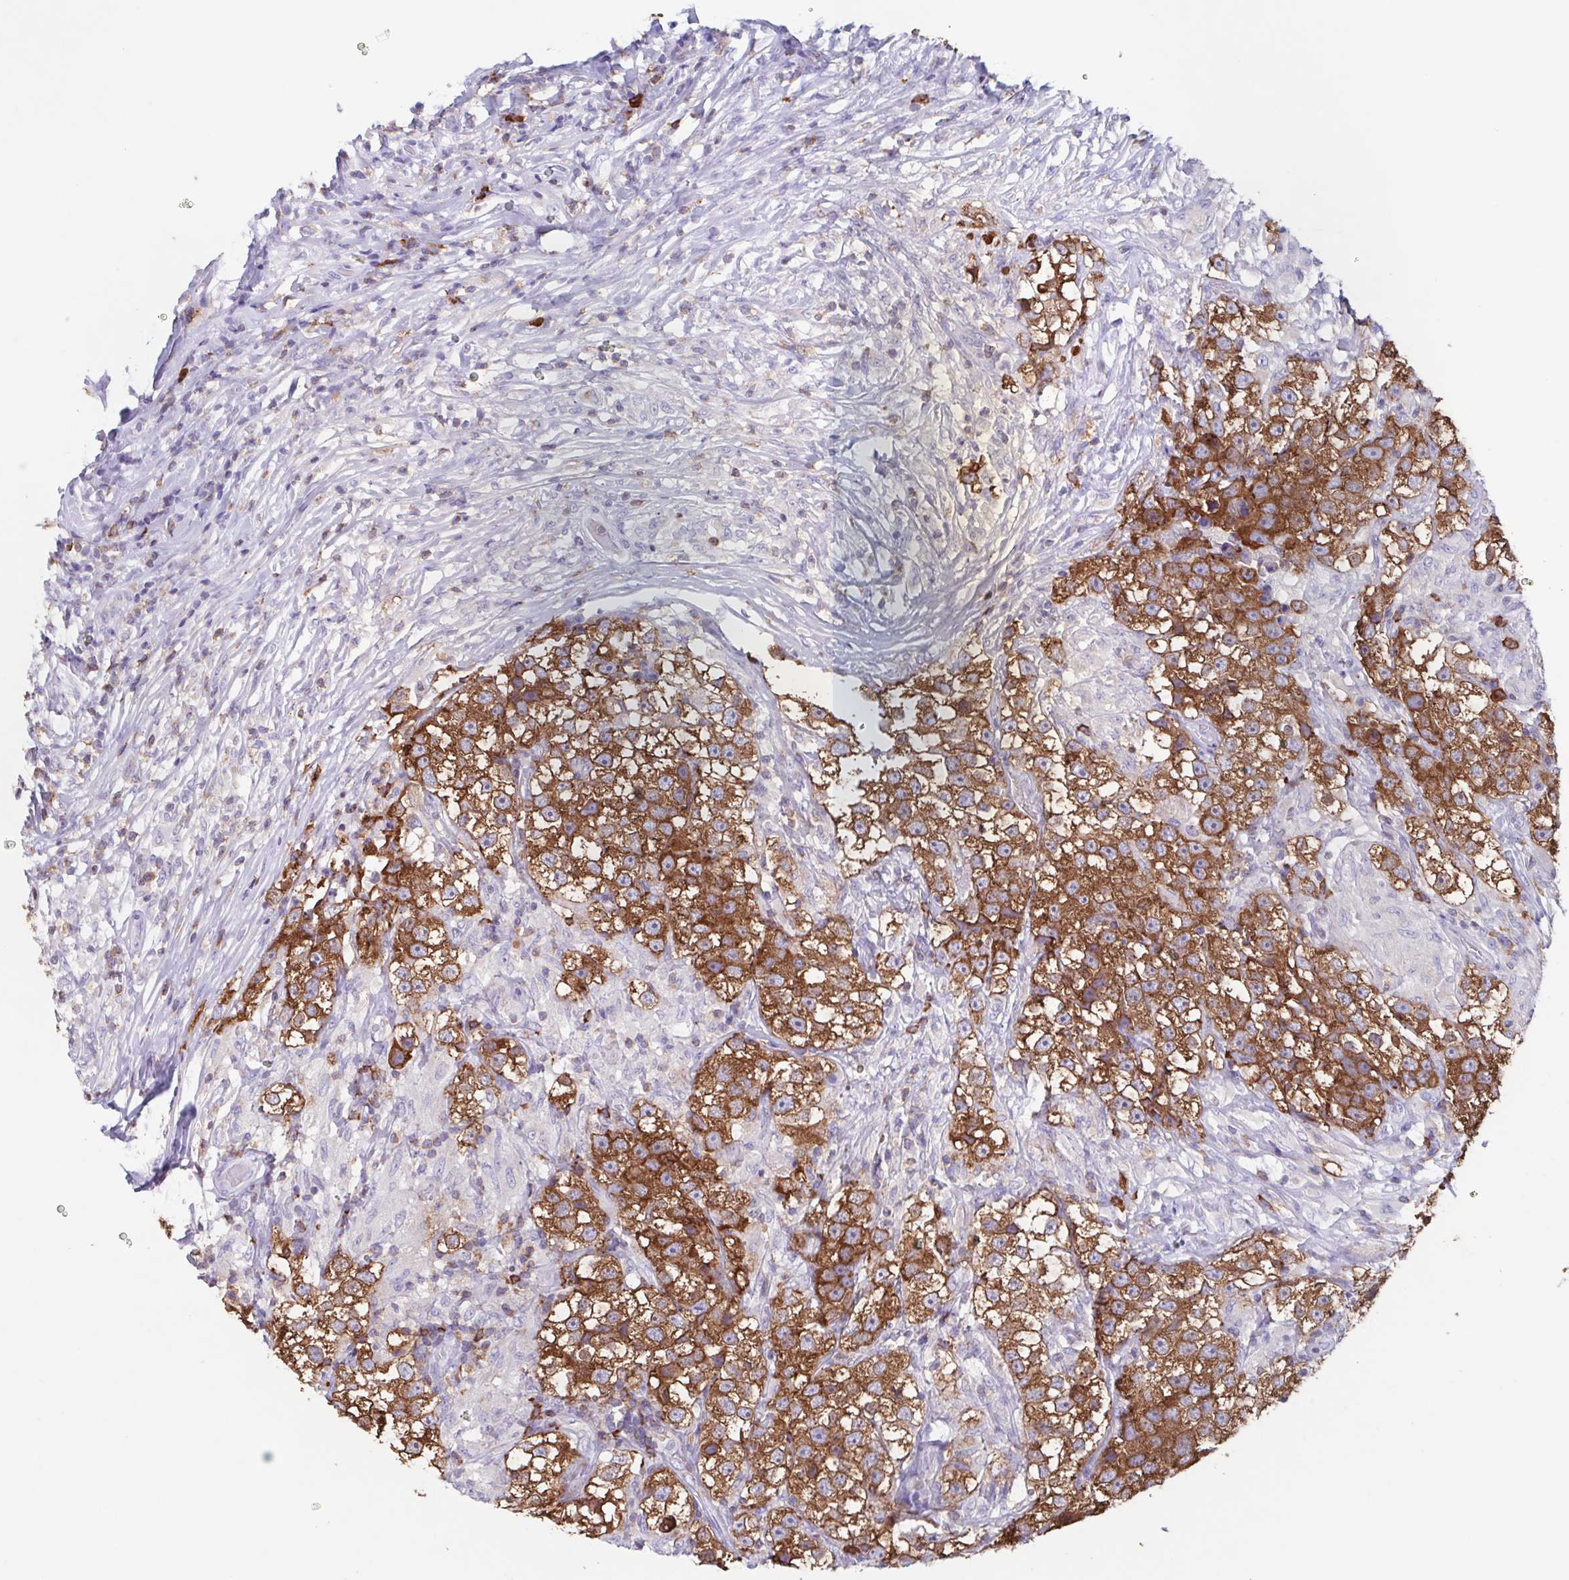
{"staining": {"intensity": "strong", "quantity": ">75%", "location": "cytoplasmic/membranous"}, "tissue": "testis cancer", "cell_type": "Tumor cells", "image_type": "cancer", "snomed": [{"axis": "morphology", "description": "Seminoma, NOS"}, {"axis": "topography", "description": "Testis"}], "caption": "IHC (DAB (3,3'-diaminobenzidine)) staining of testis seminoma shows strong cytoplasmic/membranous protein expression in approximately >75% of tumor cells.", "gene": "TPD52", "patient": {"sex": "male", "age": 46}}